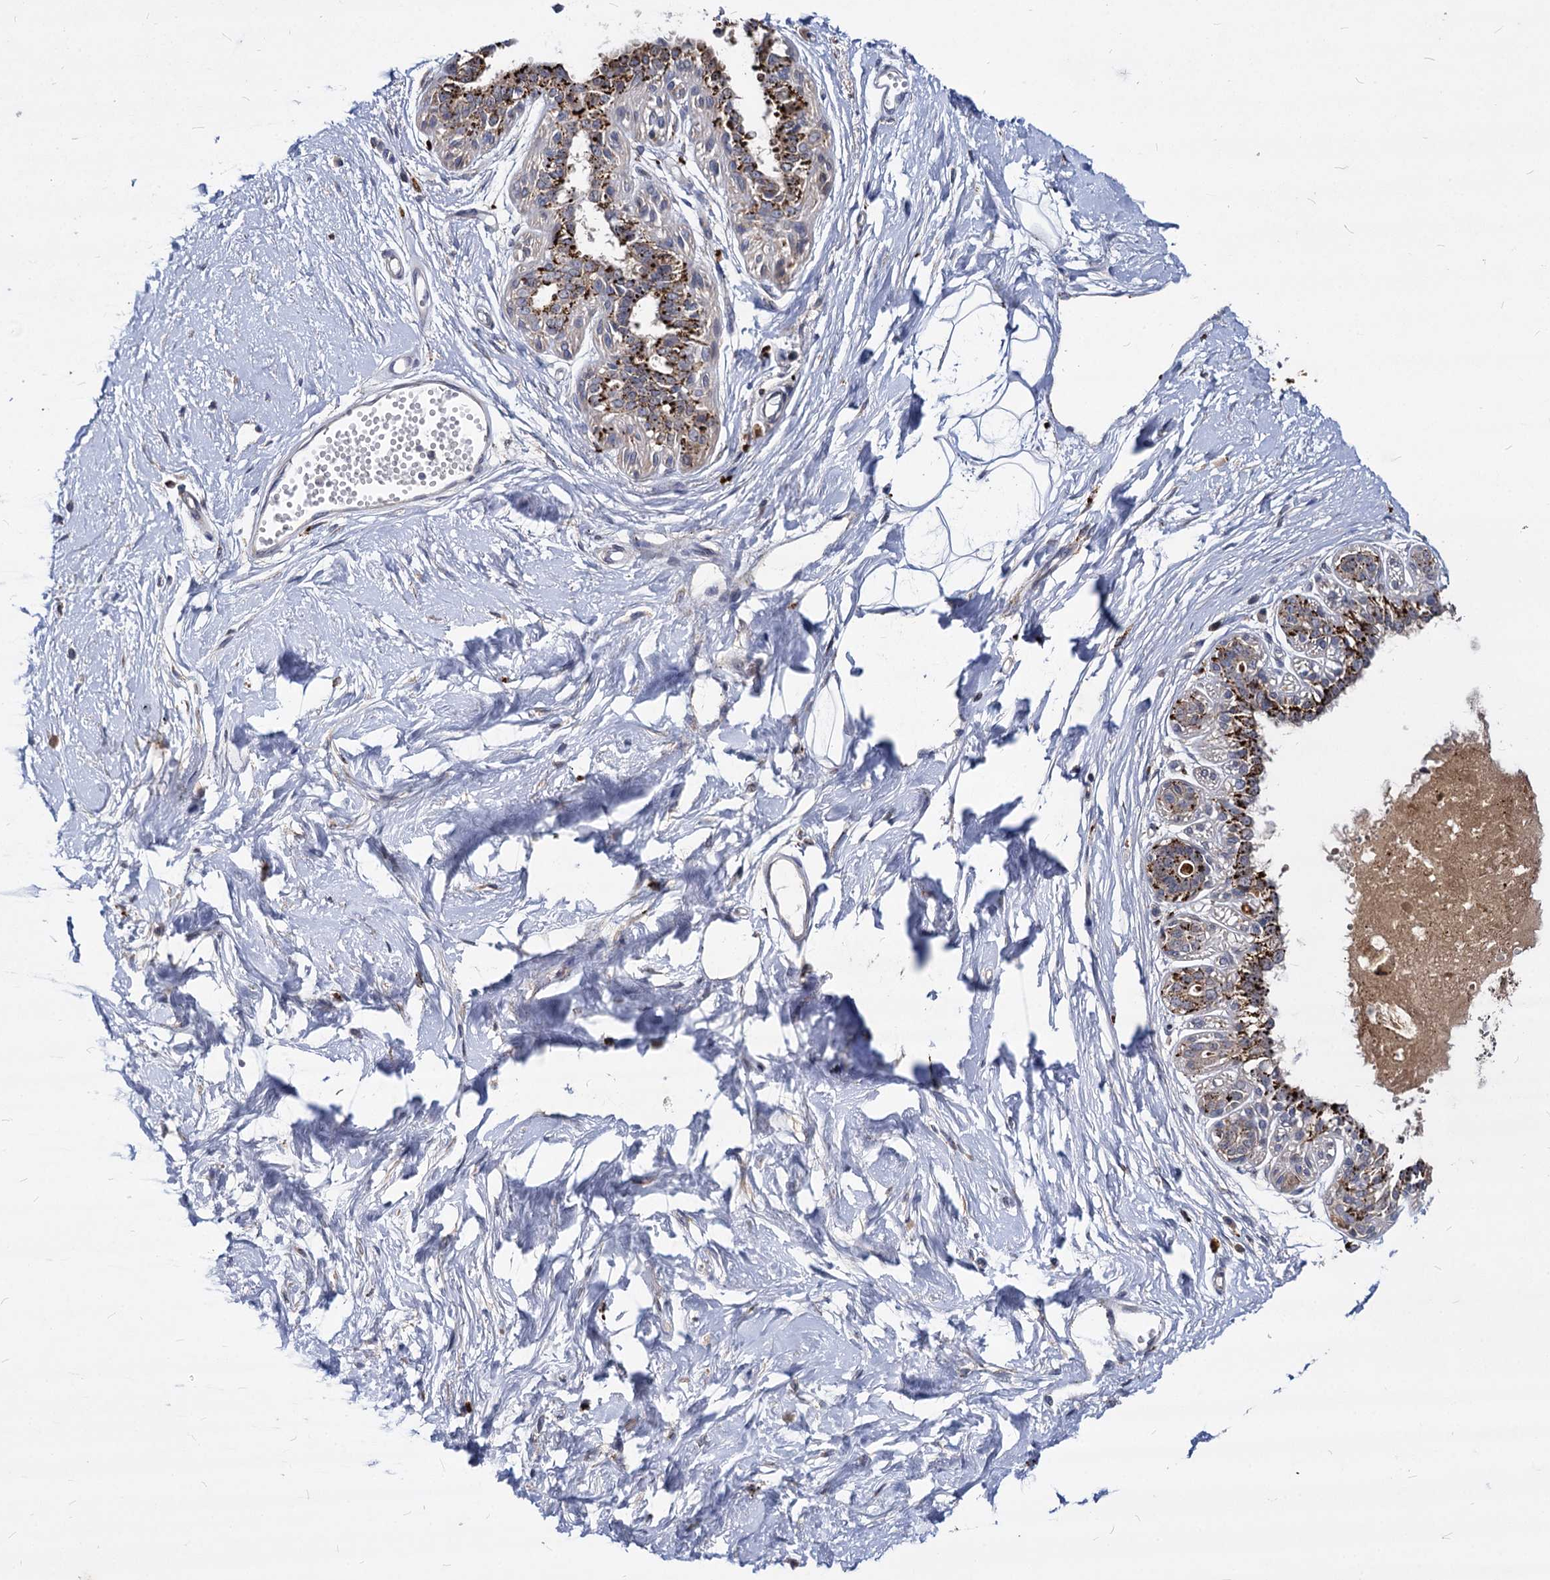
{"staining": {"intensity": "negative", "quantity": "none", "location": "none"}, "tissue": "breast", "cell_type": "Adipocytes", "image_type": "normal", "snomed": [{"axis": "morphology", "description": "Normal tissue, NOS"}, {"axis": "topography", "description": "Breast"}], "caption": "This is an immunohistochemistry photomicrograph of unremarkable breast. There is no positivity in adipocytes.", "gene": "C11orf86", "patient": {"sex": "female", "age": 45}}